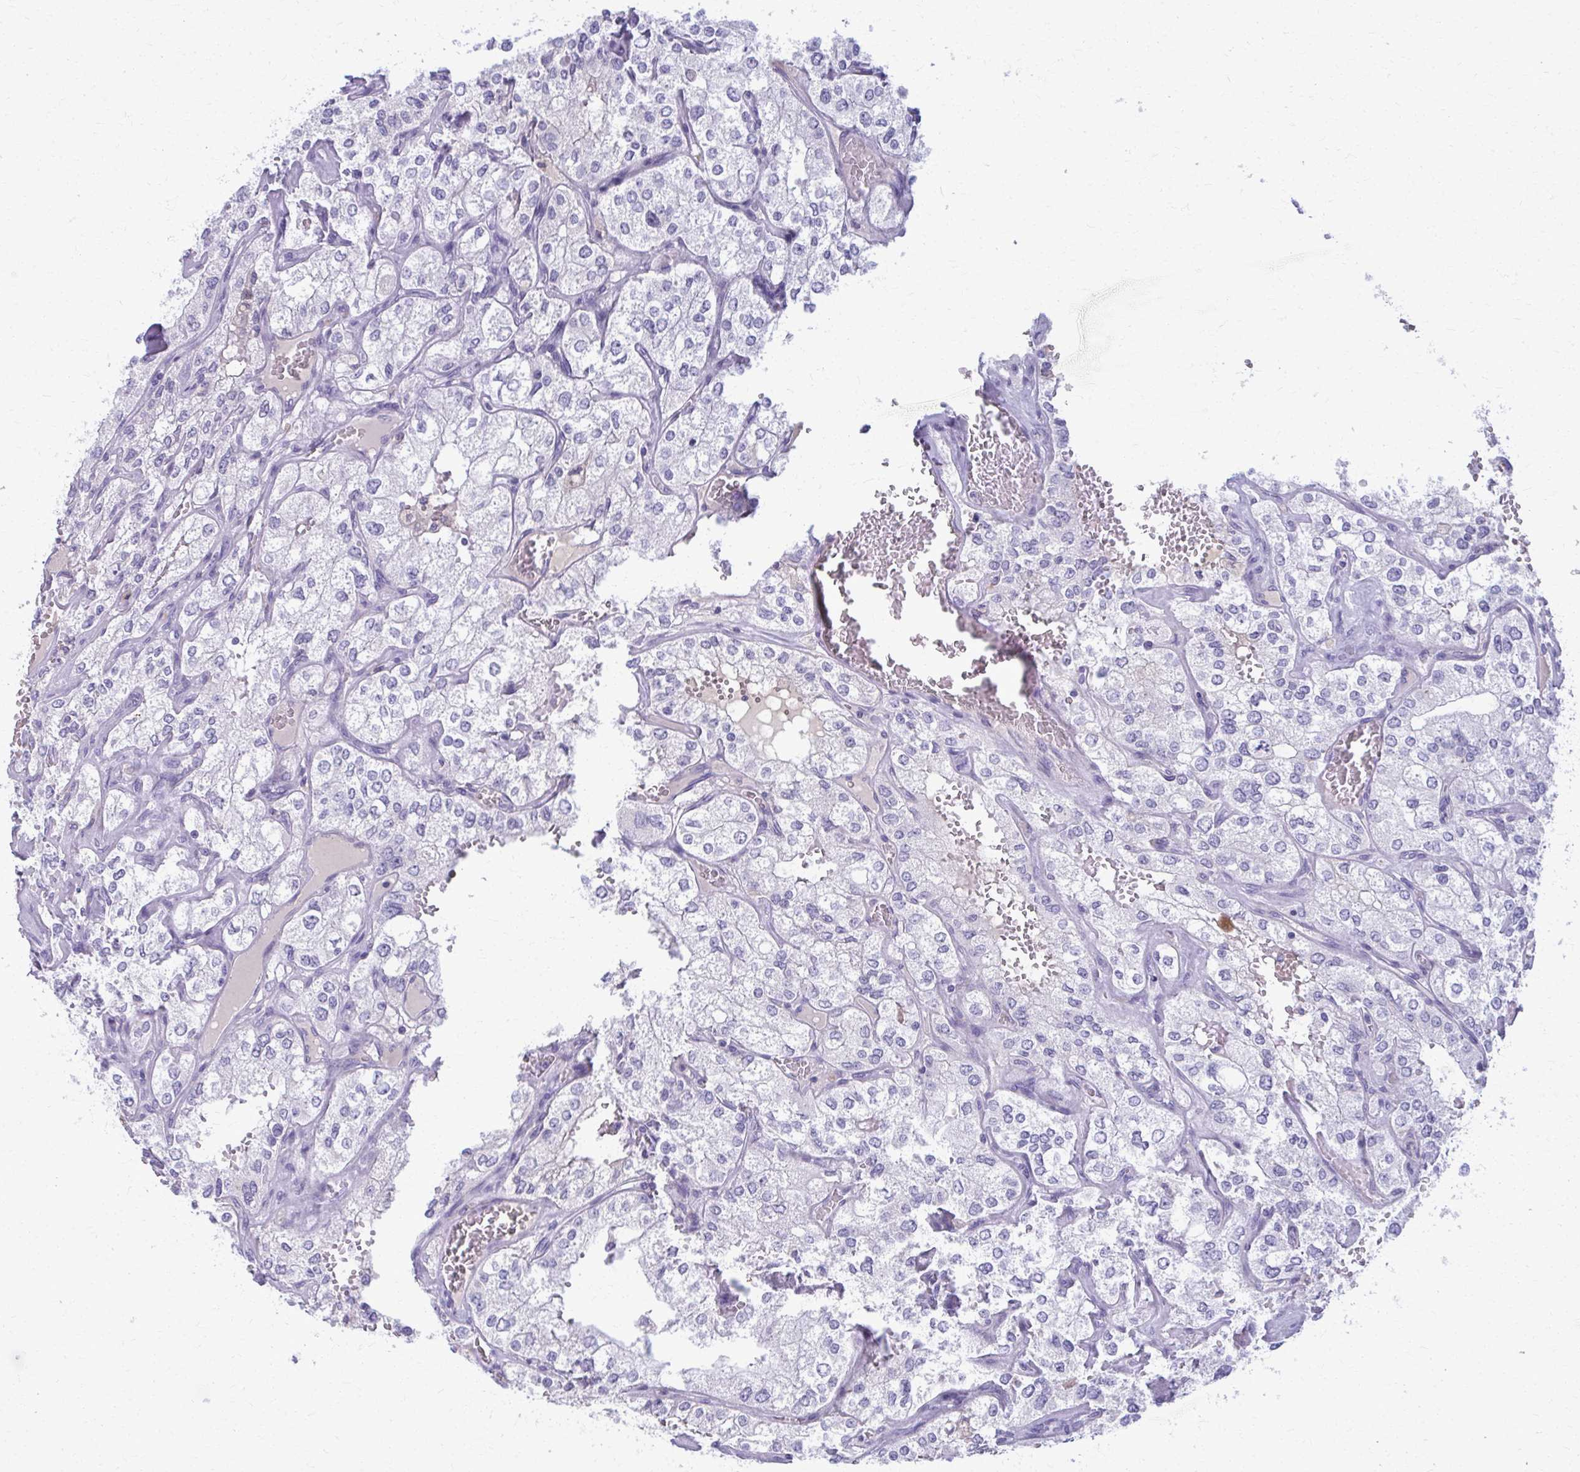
{"staining": {"intensity": "negative", "quantity": "none", "location": "none"}, "tissue": "renal cancer", "cell_type": "Tumor cells", "image_type": "cancer", "snomed": [{"axis": "morphology", "description": "Adenocarcinoma, NOS"}, {"axis": "topography", "description": "Kidney"}], "caption": "Tumor cells show no significant protein staining in renal cancer (adenocarcinoma).", "gene": "OR4M1", "patient": {"sex": "female", "age": 70}}